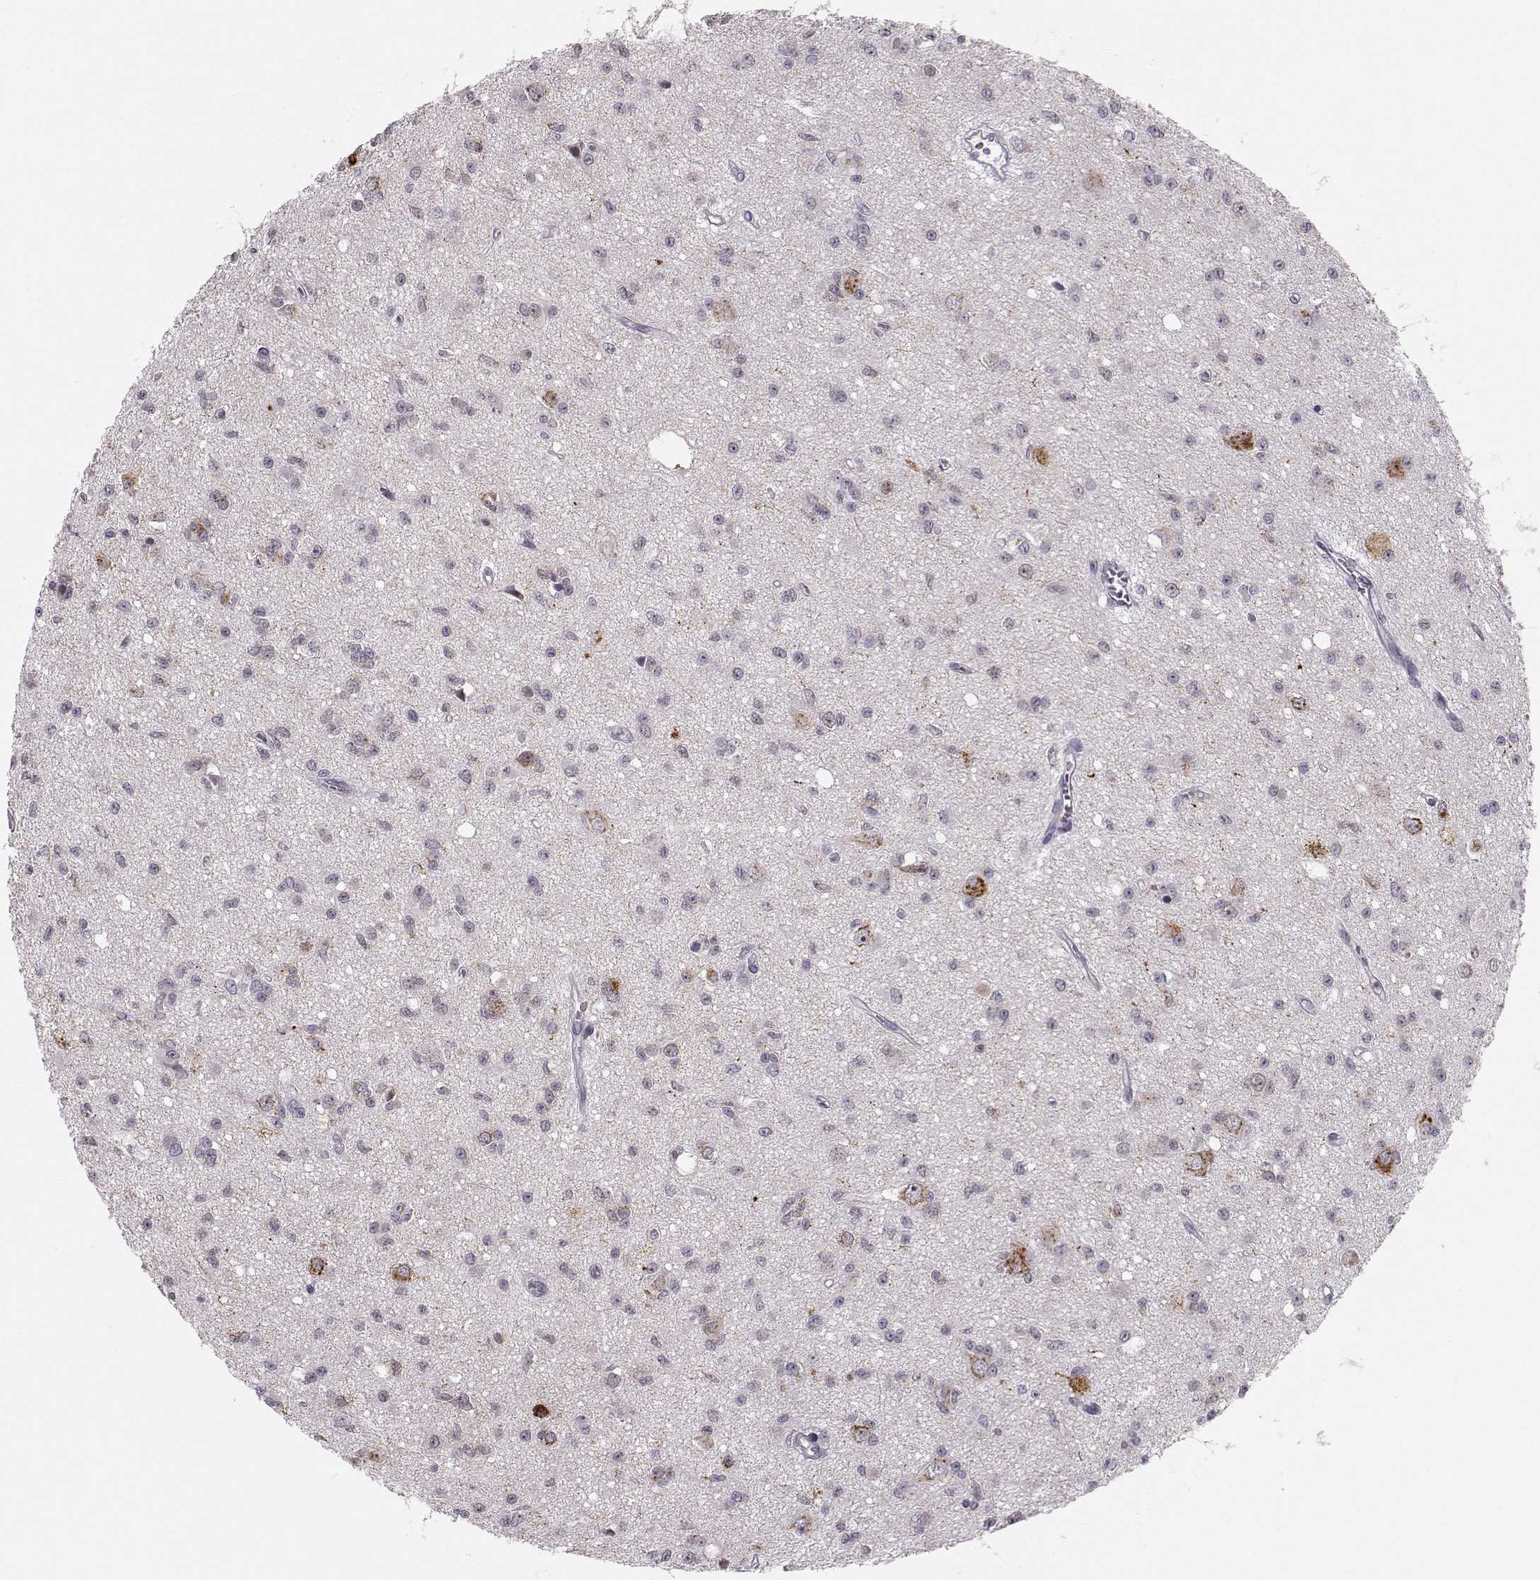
{"staining": {"intensity": "negative", "quantity": "none", "location": "none"}, "tissue": "glioma", "cell_type": "Tumor cells", "image_type": "cancer", "snomed": [{"axis": "morphology", "description": "Glioma, malignant, Low grade"}, {"axis": "topography", "description": "Brain"}], "caption": "Immunohistochemistry of human low-grade glioma (malignant) displays no expression in tumor cells. Nuclei are stained in blue.", "gene": "HTR7", "patient": {"sex": "female", "age": 45}}